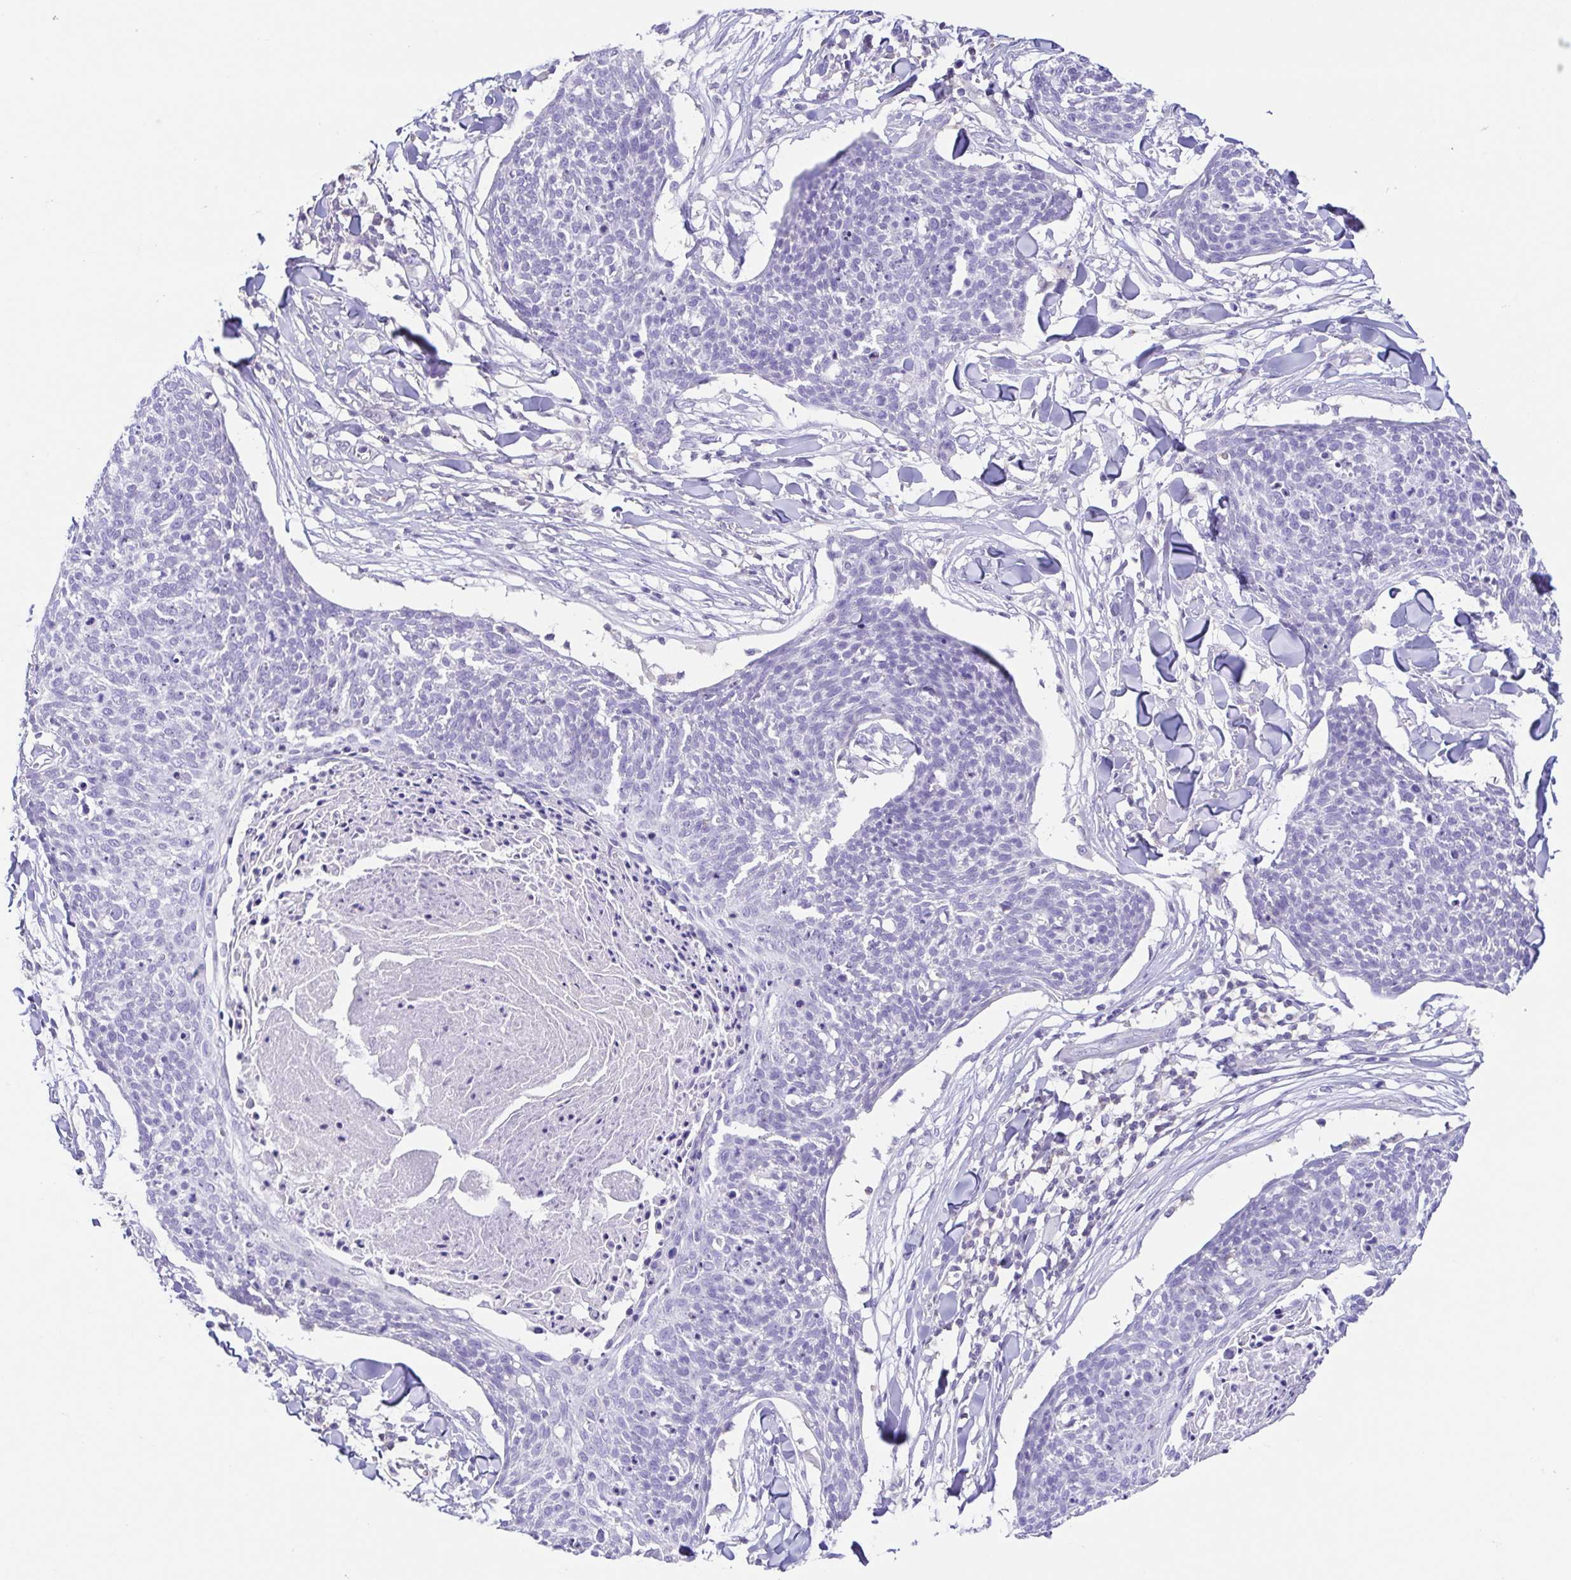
{"staining": {"intensity": "negative", "quantity": "none", "location": "none"}, "tissue": "skin cancer", "cell_type": "Tumor cells", "image_type": "cancer", "snomed": [{"axis": "morphology", "description": "Squamous cell carcinoma, NOS"}, {"axis": "topography", "description": "Skin"}, {"axis": "topography", "description": "Vulva"}], "caption": "The micrograph exhibits no staining of tumor cells in skin cancer (squamous cell carcinoma). (DAB (3,3'-diaminobenzidine) IHC, high magnification).", "gene": "ARPP21", "patient": {"sex": "female", "age": 75}}